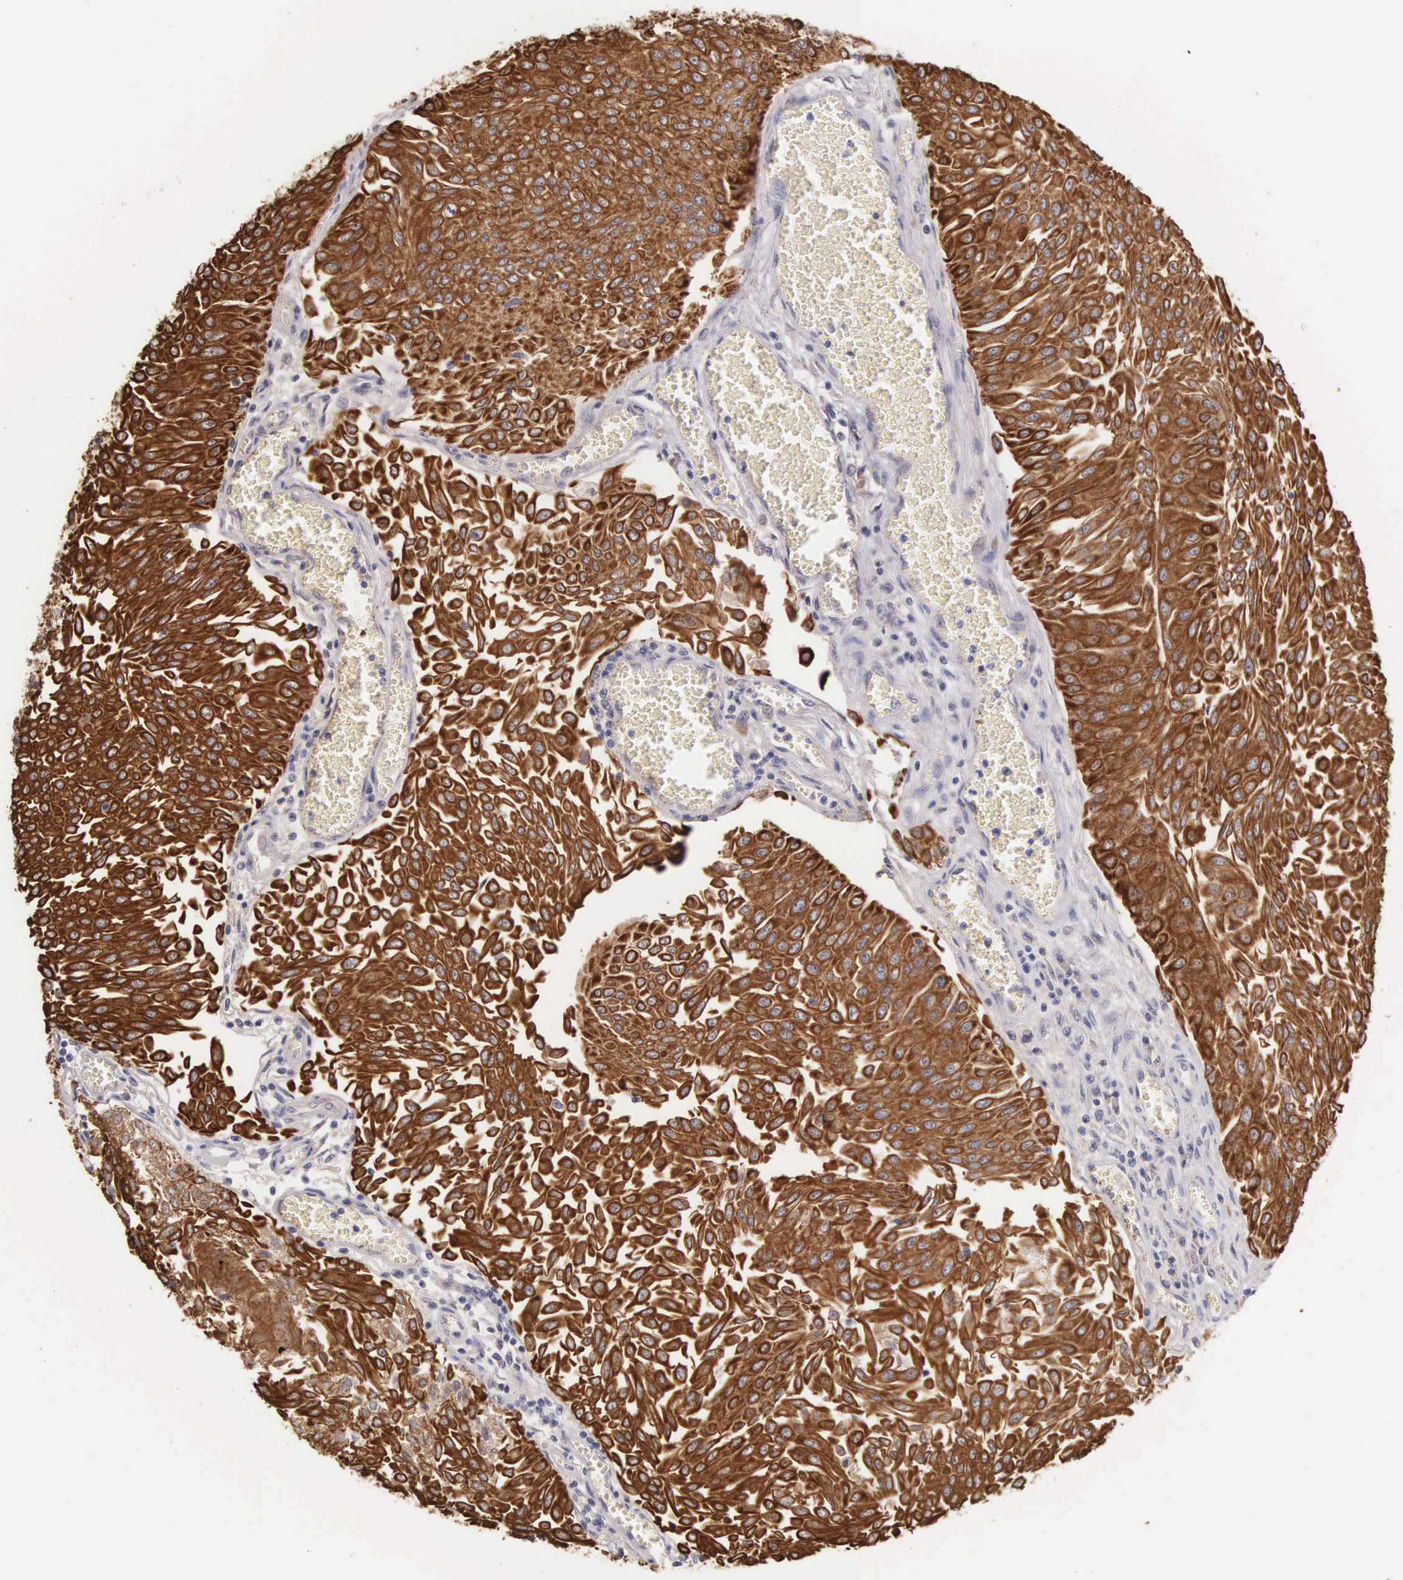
{"staining": {"intensity": "strong", "quantity": ">75%", "location": "cytoplasmic/membranous"}, "tissue": "urothelial cancer", "cell_type": "Tumor cells", "image_type": "cancer", "snomed": [{"axis": "morphology", "description": "Urothelial carcinoma, Low grade"}, {"axis": "topography", "description": "Urinary bladder"}], "caption": "Urothelial cancer stained with a protein marker demonstrates strong staining in tumor cells.", "gene": "PIR", "patient": {"sex": "male", "age": 86}}